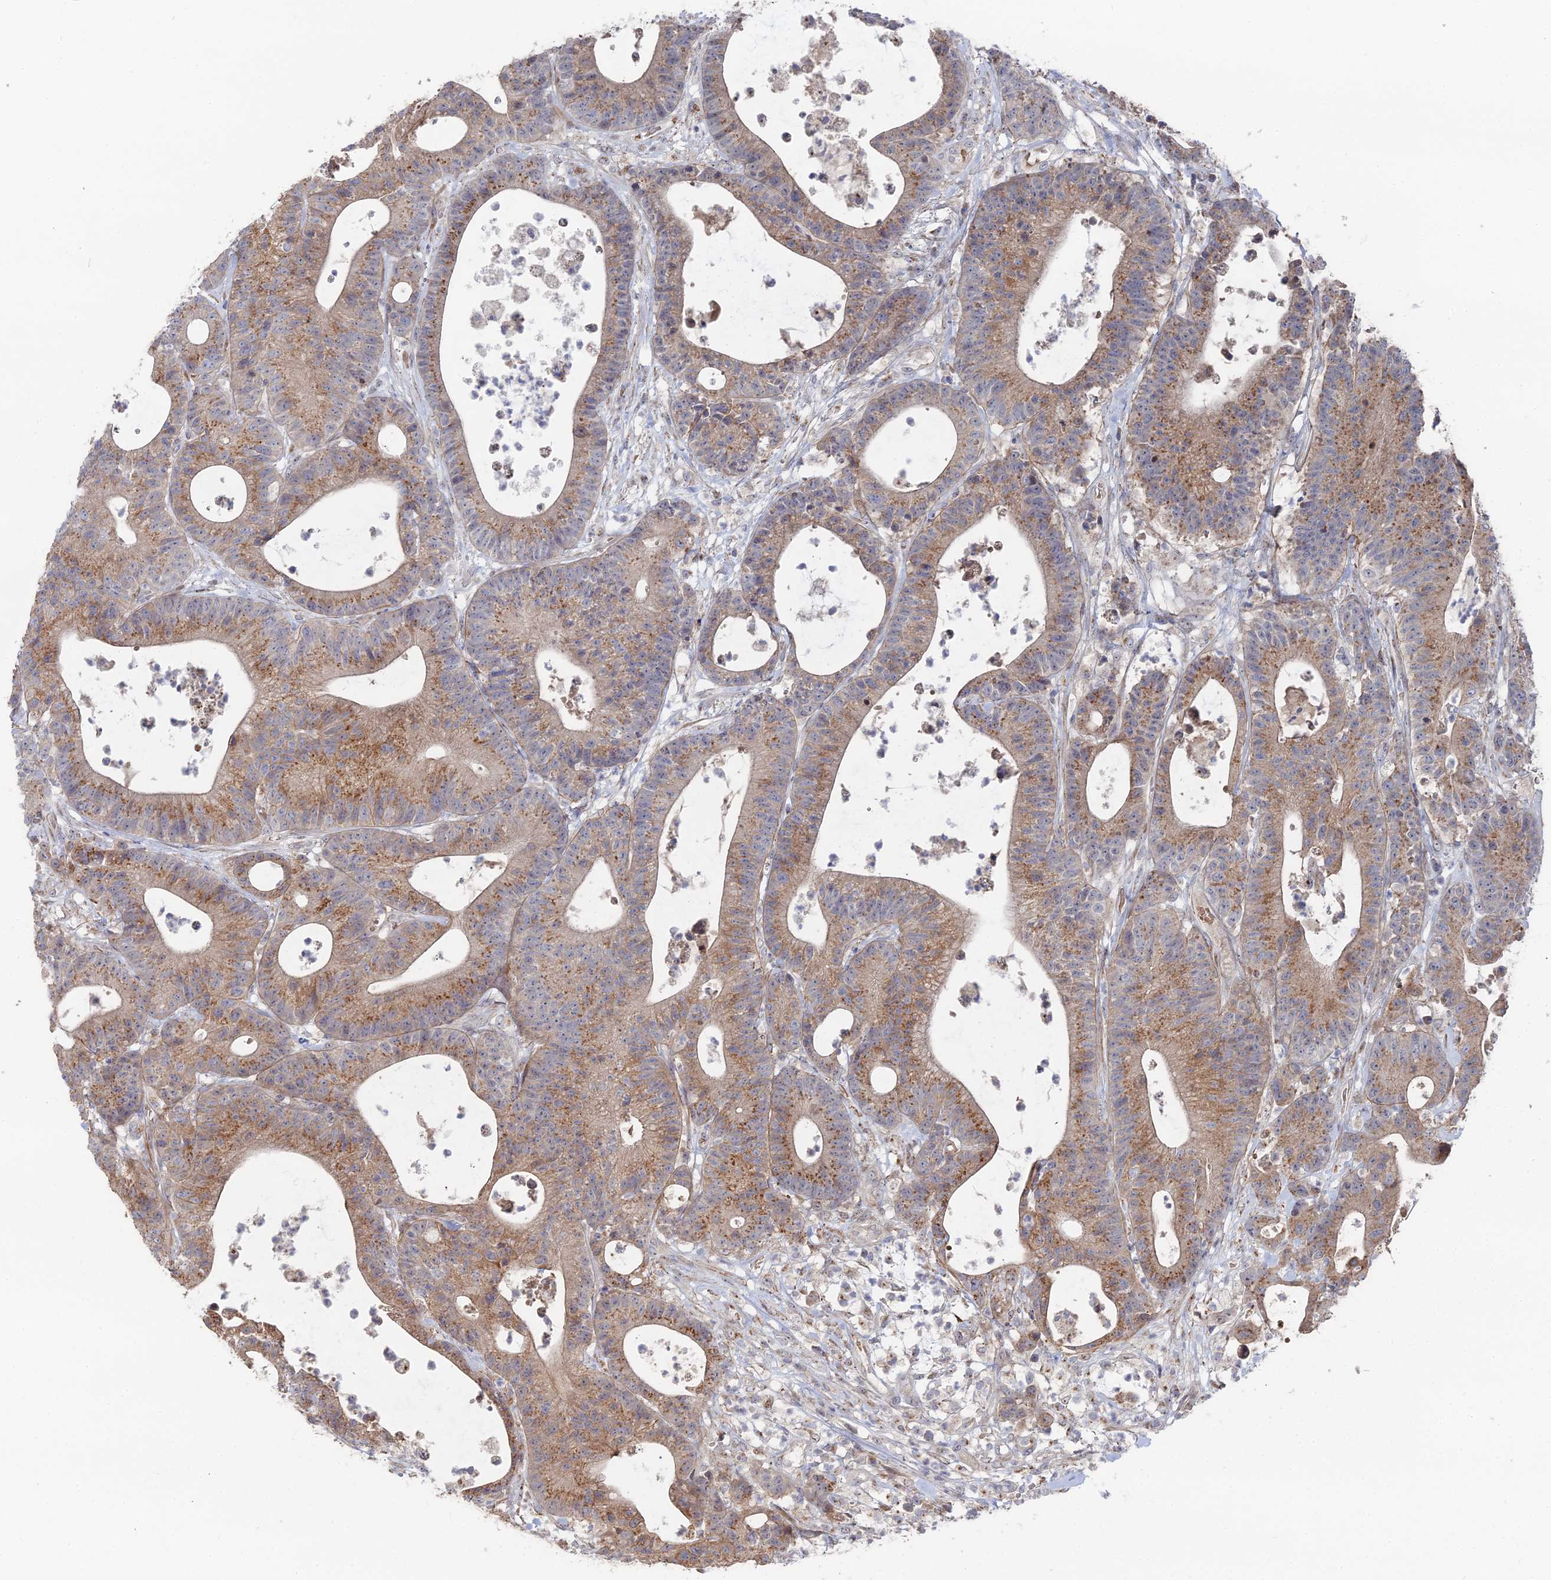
{"staining": {"intensity": "moderate", "quantity": ">75%", "location": "cytoplasmic/membranous"}, "tissue": "colorectal cancer", "cell_type": "Tumor cells", "image_type": "cancer", "snomed": [{"axis": "morphology", "description": "Adenocarcinoma, NOS"}, {"axis": "topography", "description": "Colon"}], "caption": "Approximately >75% of tumor cells in colorectal cancer show moderate cytoplasmic/membranous protein staining as visualized by brown immunohistochemical staining.", "gene": "SGMS1", "patient": {"sex": "female", "age": 84}}